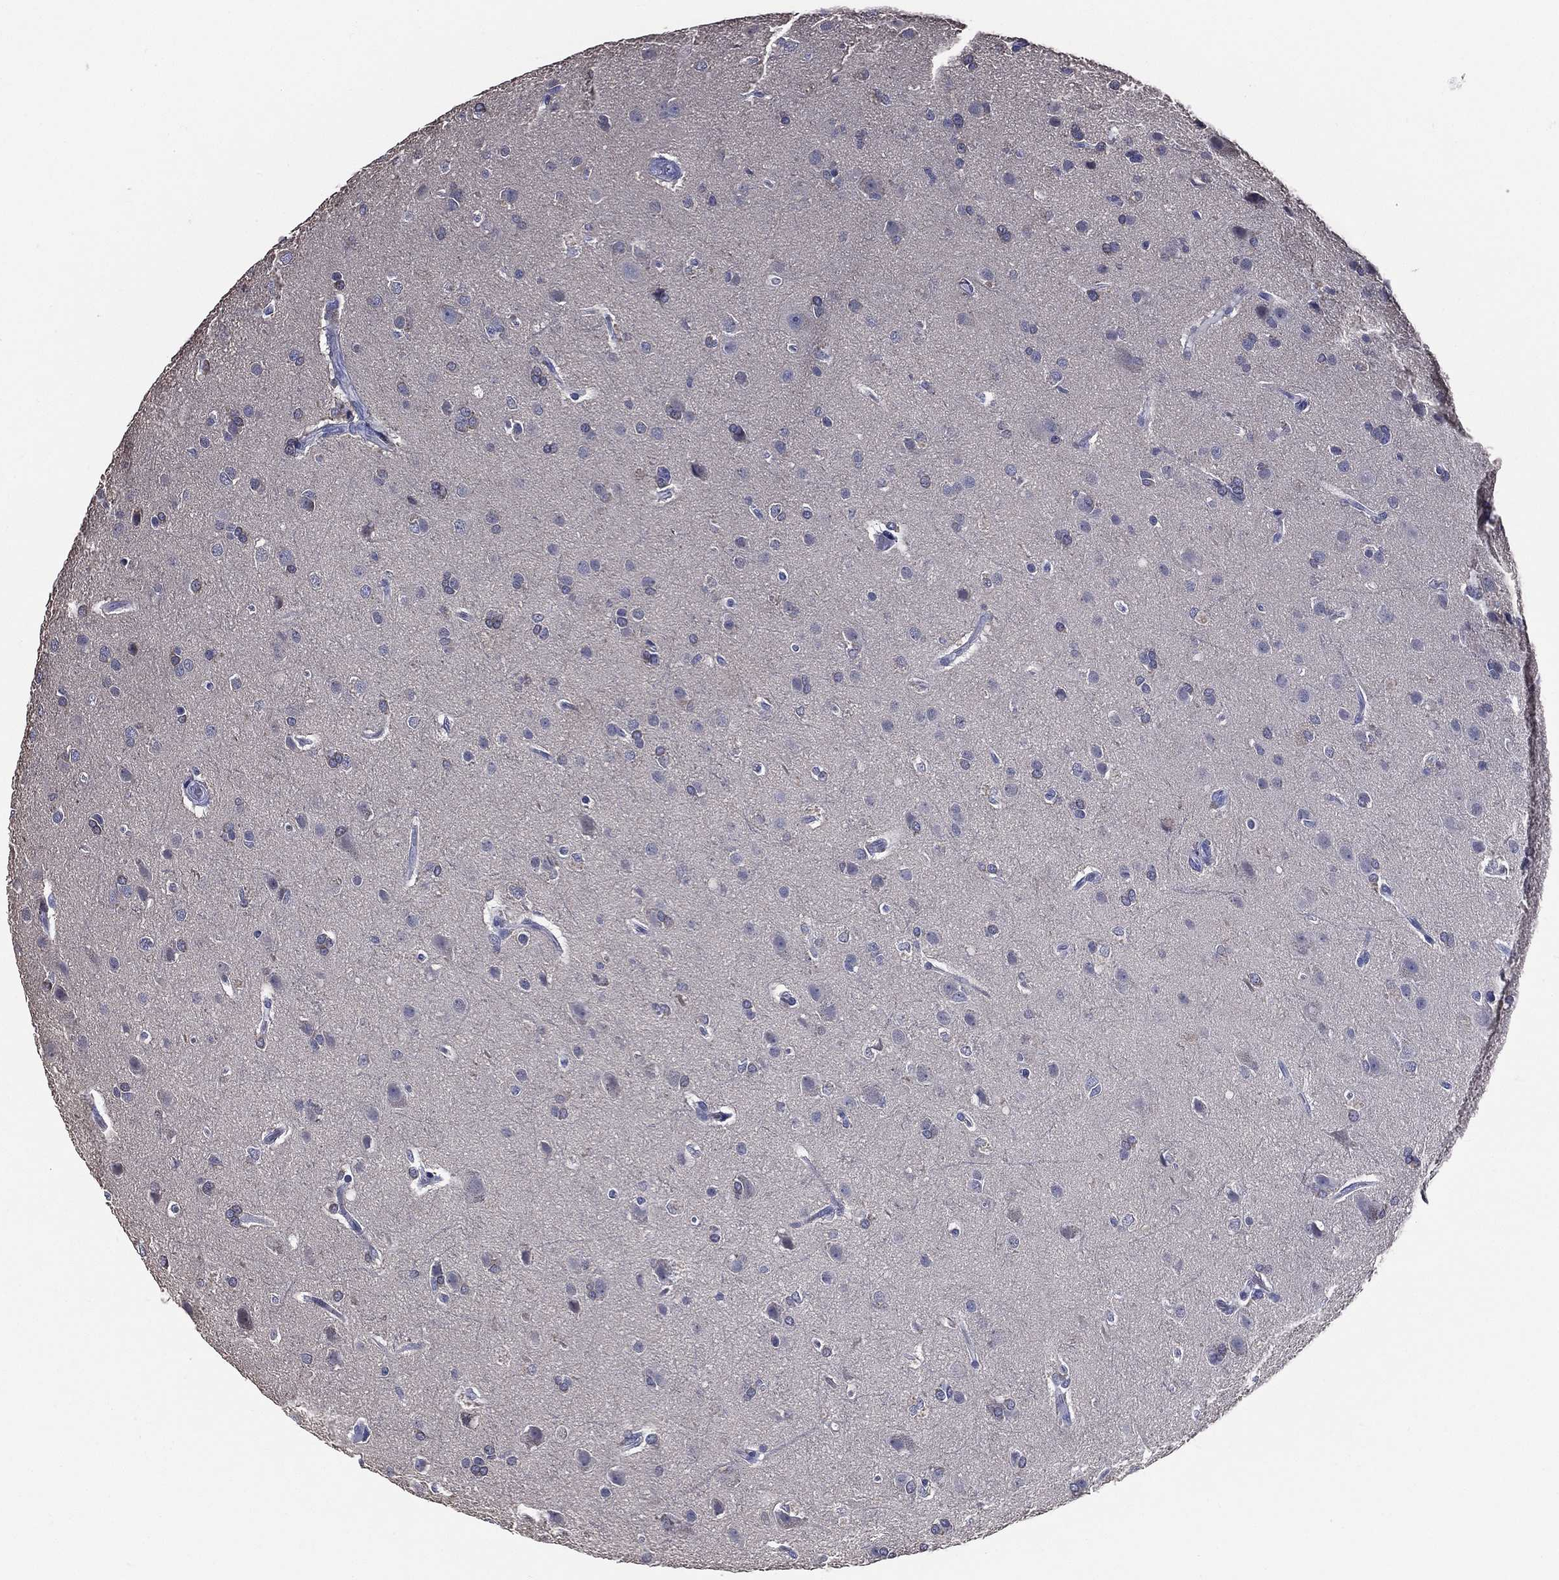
{"staining": {"intensity": "negative", "quantity": "none", "location": "none"}, "tissue": "glioma", "cell_type": "Tumor cells", "image_type": "cancer", "snomed": [{"axis": "morphology", "description": "Glioma, malignant, High grade"}, {"axis": "topography", "description": "Brain"}], "caption": "Tumor cells show no significant protein positivity in malignant glioma (high-grade). (DAB (3,3'-diaminobenzidine) immunohistochemistry (IHC) visualized using brightfield microscopy, high magnification).", "gene": "DPYS", "patient": {"sex": "male", "age": 68}}